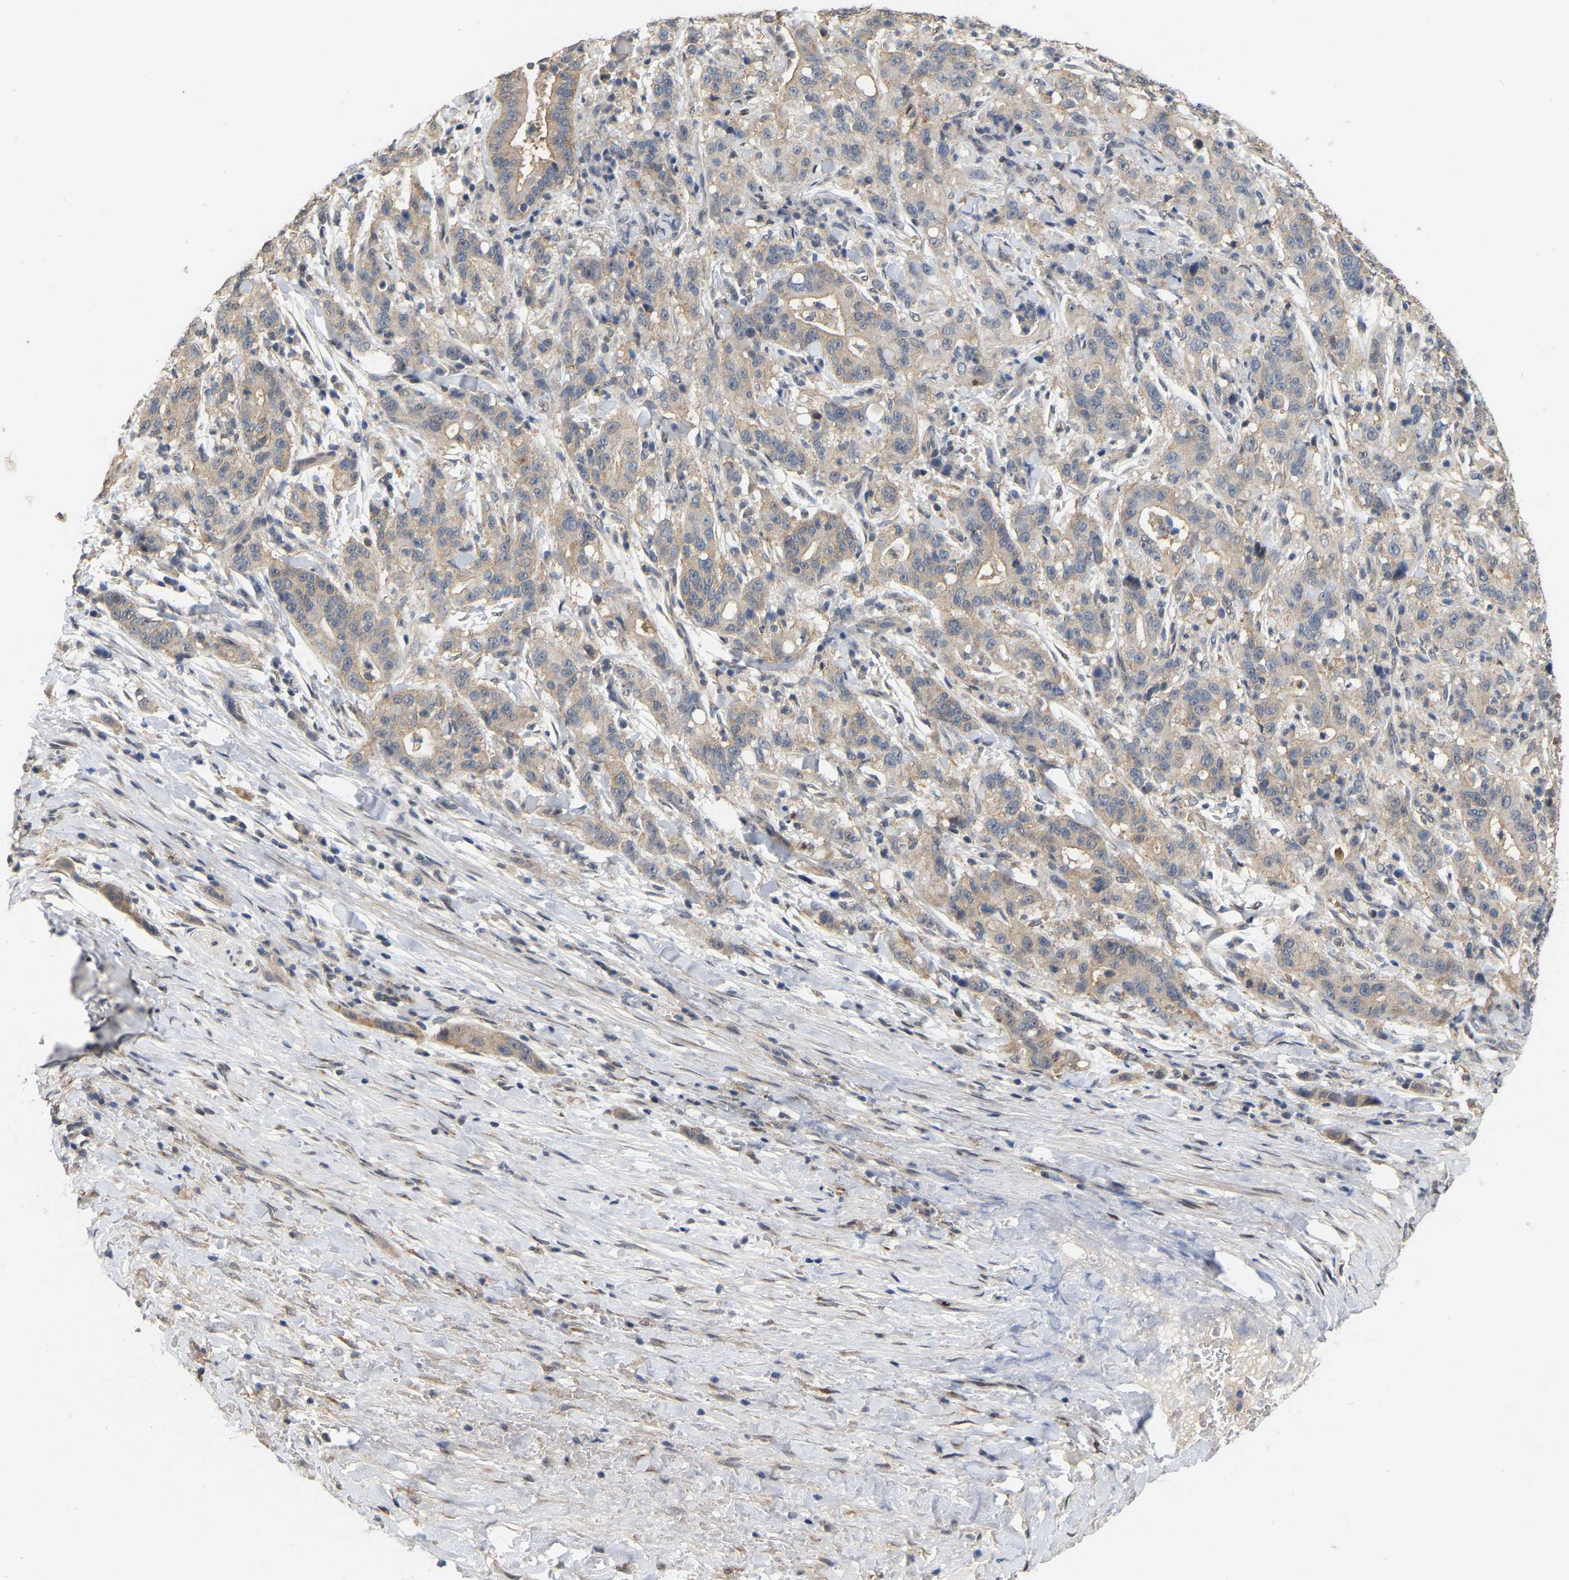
{"staining": {"intensity": "weak", "quantity": "<25%", "location": "cytoplasmic/membranous"}, "tissue": "liver cancer", "cell_type": "Tumor cells", "image_type": "cancer", "snomed": [{"axis": "morphology", "description": "Cholangiocarcinoma"}, {"axis": "topography", "description": "Liver"}], "caption": "High power microscopy micrograph of an immunohistochemistry histopathology image of cholangiocarcinoma (liver), revealing no significant positivity in tumor cells.", "gene": "RUVBL1", "patient": {"sex": "female", "age": 38}}